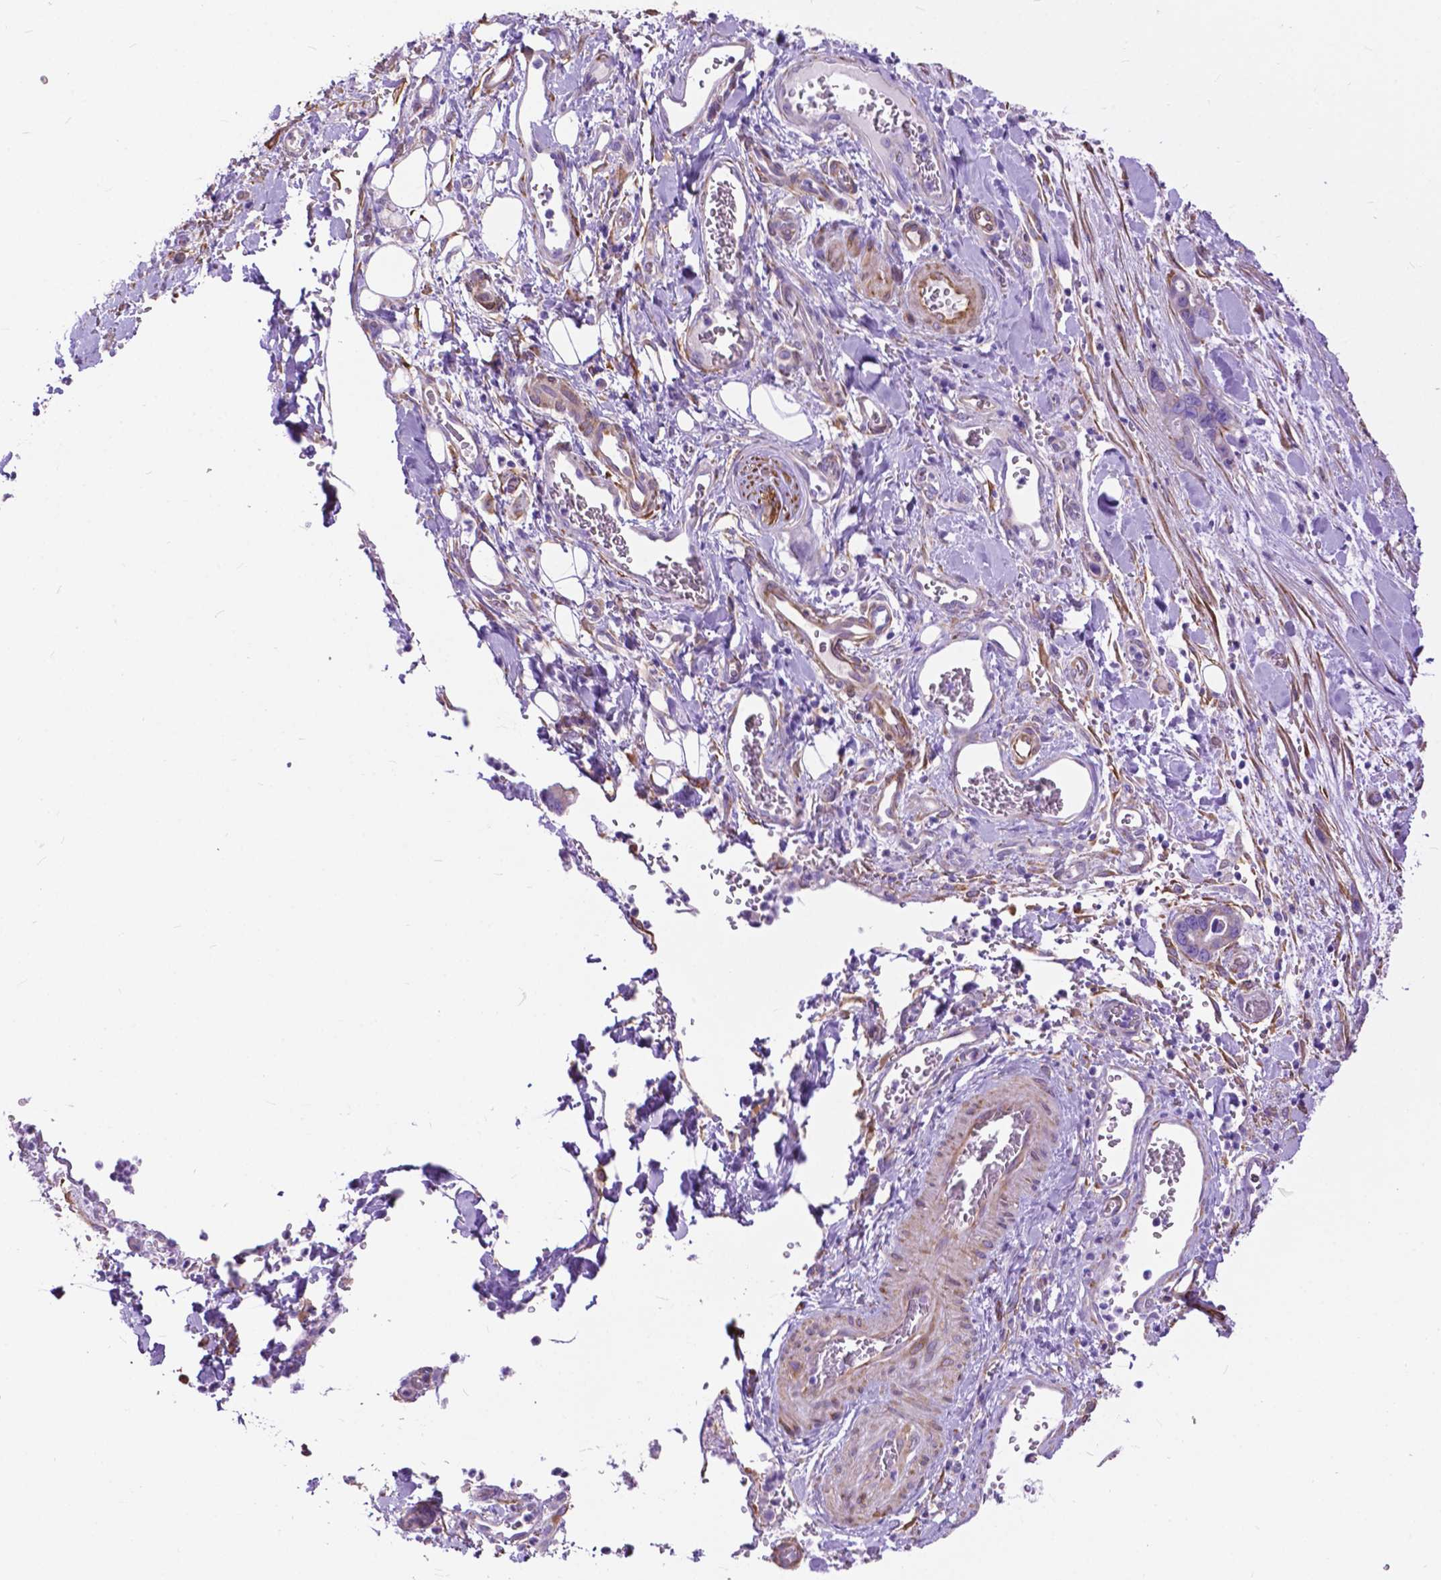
{"staining": {"intensity": "negative", "quantity": "none", "location": "none"}, "tissue": "stomach cancer", "cell_type": "Tumor cells", "image_type": "cancer", "snomed": [{"axis": "morphology", "description": "Normal tissue, NOS"}, {"axis": "morphology", "description": "Adenocarcinoma, NOS"}, {"axis": "topography", "description": "Esophagus"}, {"axis": "topography", "description": "Stomach, upper"}], "caption": "Tumor cells show no significant staining in stomach cancer.", "gene": "PCDHA12", "patient": {"sex": "male", "age": 74}}